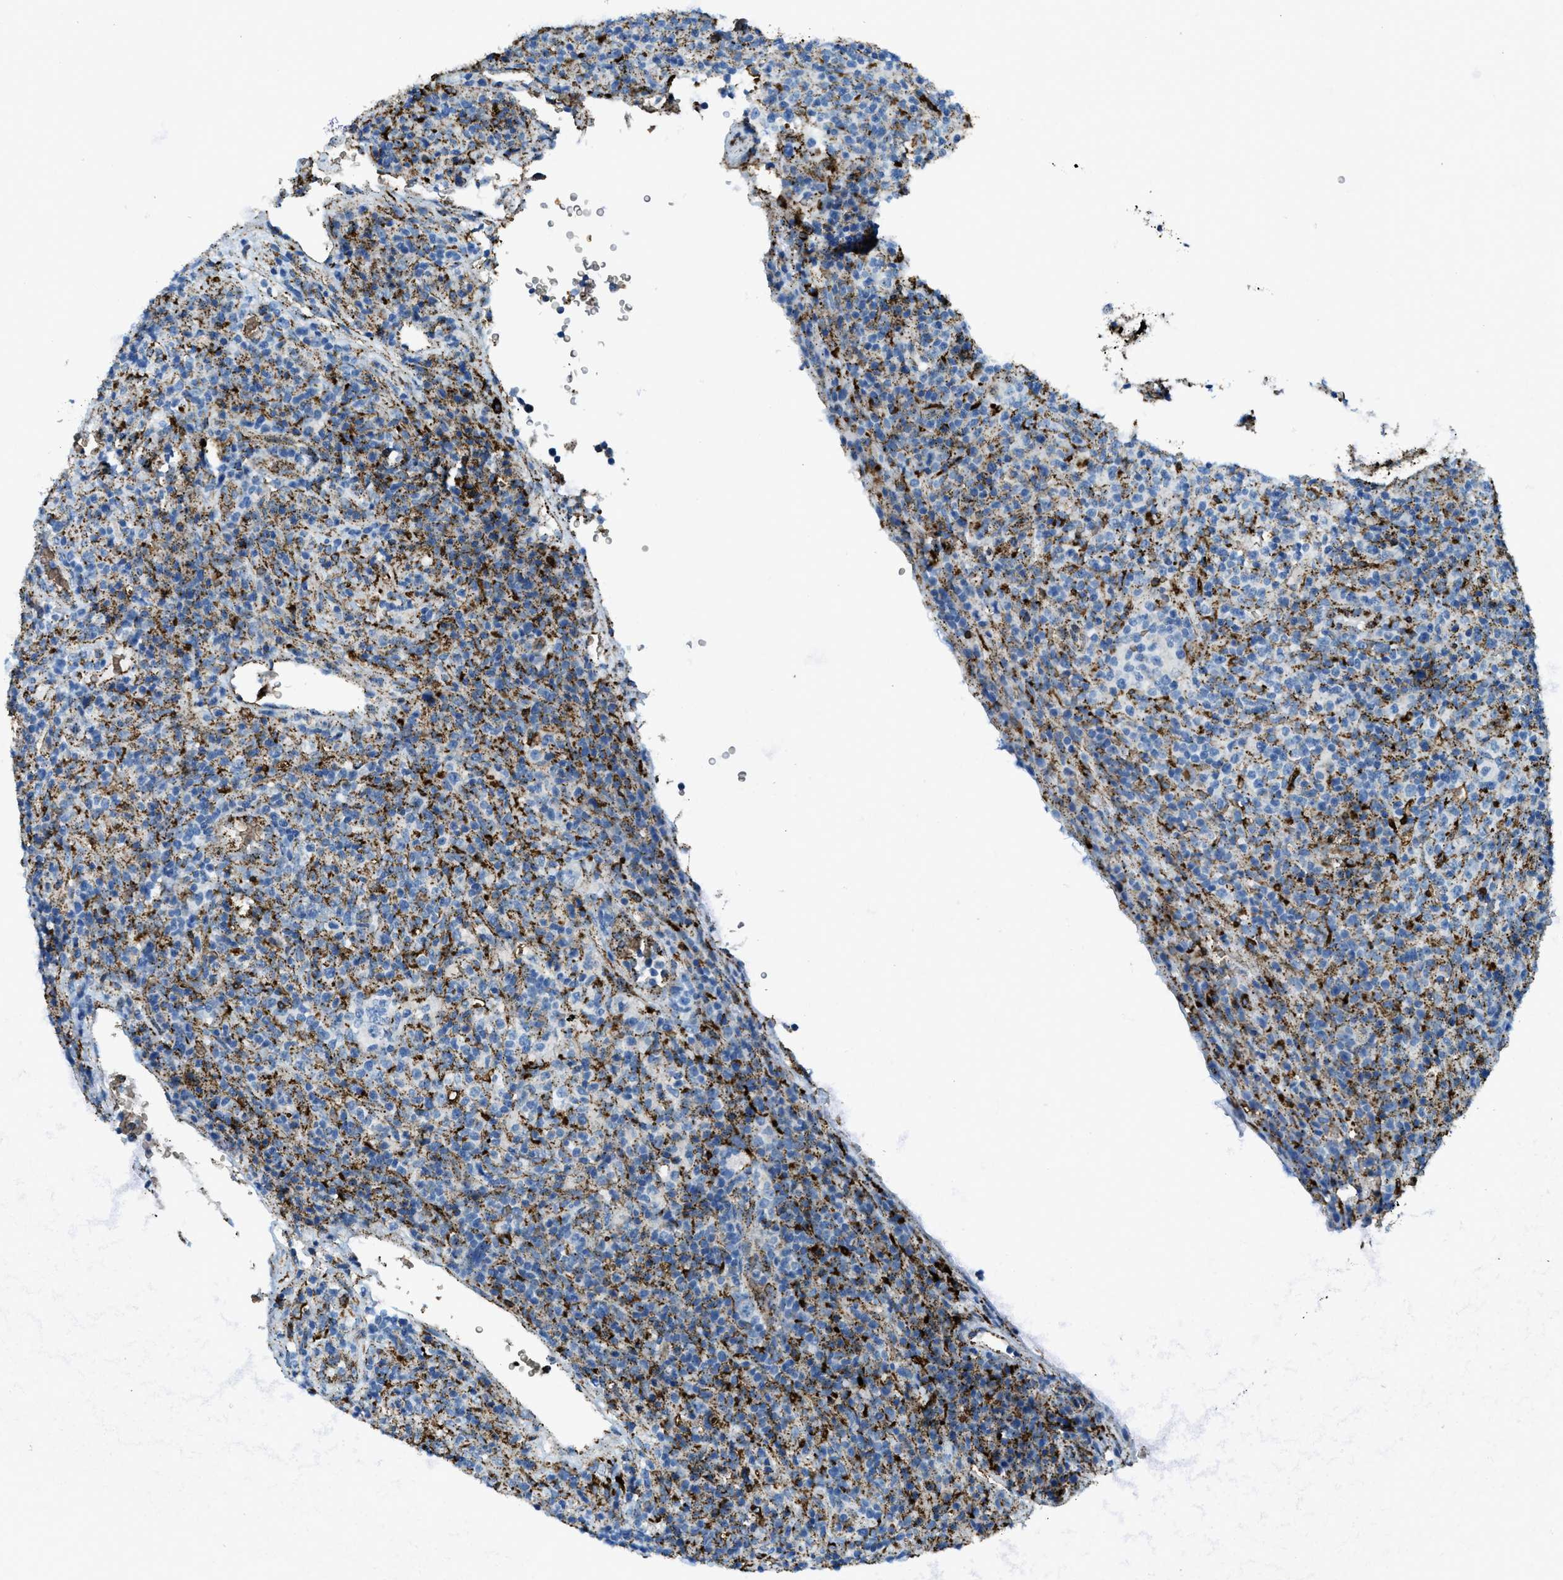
{"staining": {"intensity": "strong", "quantity": "<25%", "location": "cytoplasmic/membranous"}, "tissue": "lymphoma", "cell_type": "Tumor cells", "image_type": "cancer", "snomed": [{"axis": "morphology", "description": "Malignant lymphoma, non-Hodgkin's type, High grade"}, {"axis": "topography", "description": "Lymph node"}], "caption": "Immunohistochemistry (IHC) micrograph of lymphoma stained for a protein (brown), which reveals medium levels of strong cytoplasmic/membranous expression in approximately <25% of tumor cells.", "gene": "SCARB2", "patient": {"sex": "female", "age": 76}}